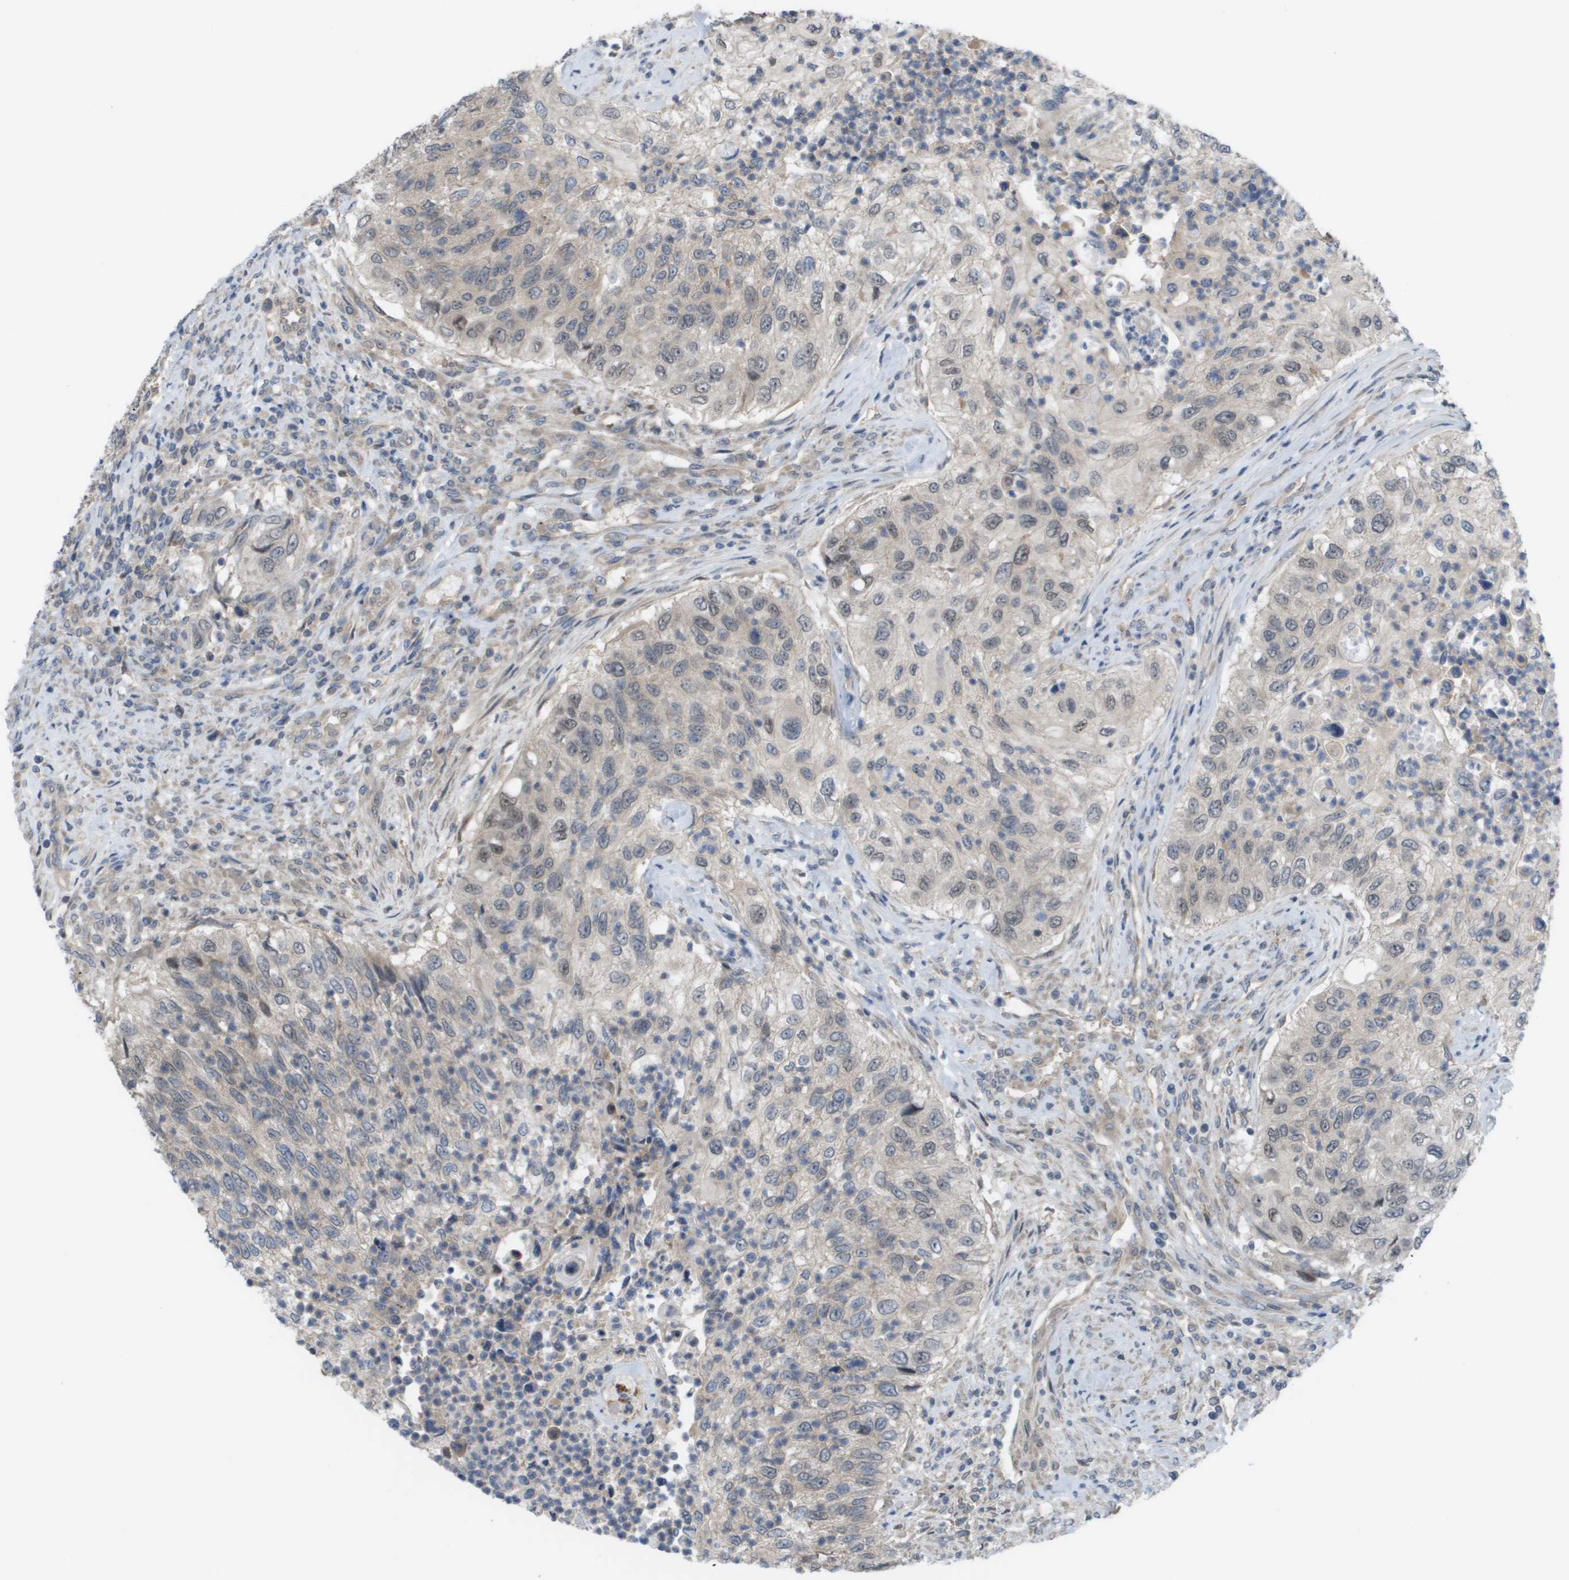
{"staining": {"intensity": "weak", "quantity": "<25%", "location": "nuclear"}, "tissue": "urothelial cancer", "cell_type": "Tumor cells", "image_type": "cancer", "snomed": [{"axis": "morphology", "description": "Urothelial carcinoma, High grade"}, {"axis": "topography", "description": "Urinary bladder"}], "caption": "Human high-grade urothelial carcinoma stained for a protein using immunohistochemistry (IHC) demonstrates no expression in tumor cells.", "gene": "CTPS2", "patient": {"sex": "female", "age": 60}}